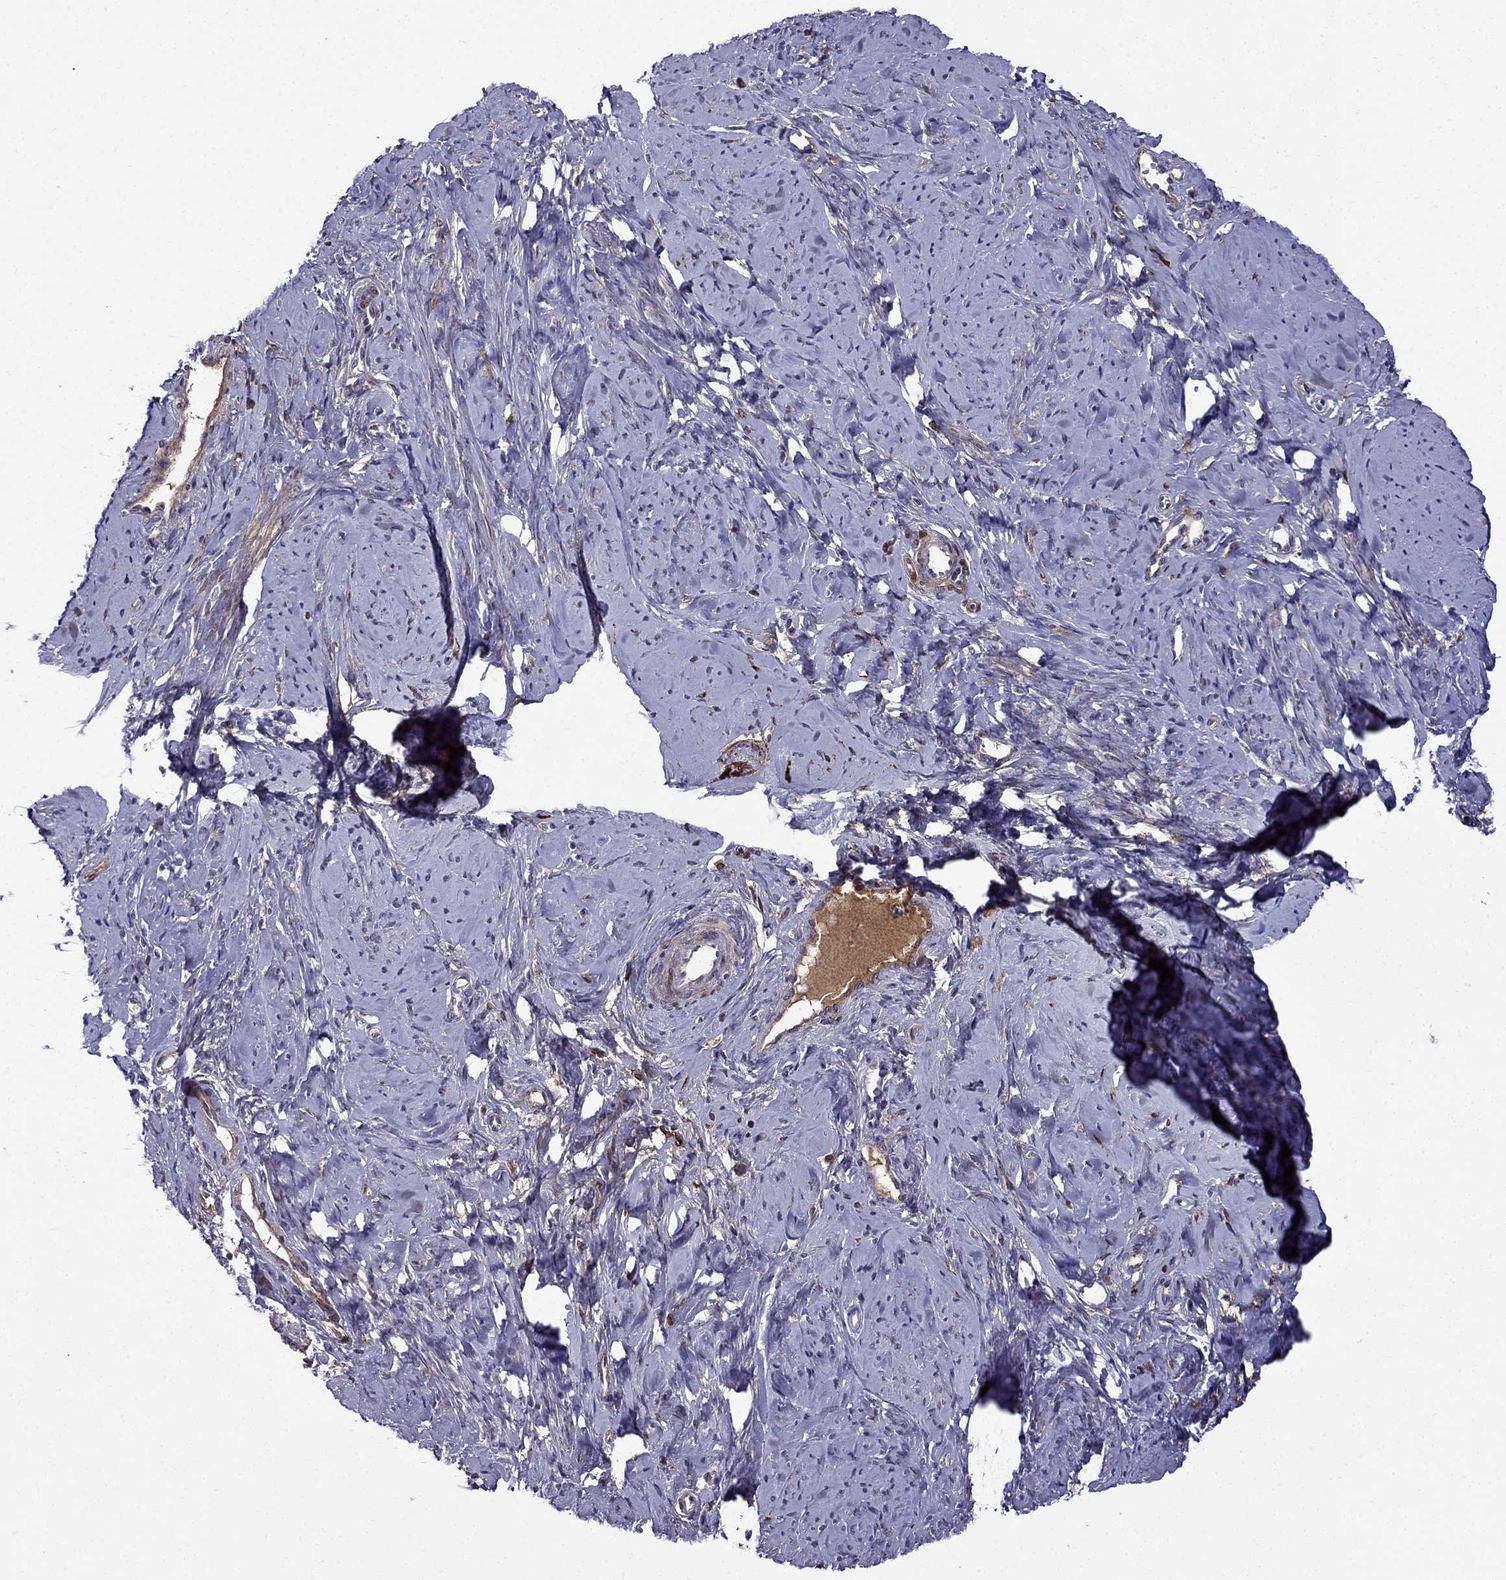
{"staining": {"intensity": "weak", "quantity": "<25%", "location": "cytoplasmic/membranous"}, "tissue": "smooth muscle", "cell_type": "Smooth muscle cells", "image_type": "normal", "snomed": [{"axis": "morphology", "description": "Normal tissue, NOS"}, {"axis": "topography", "description": "Smooth muscle"}], "caption": "Histopathology image shows no protein positivity in smooth muscle cells of benign smooth muscle.", "gene": "PI16", "patient": {"sex": "female", "age": 48}}